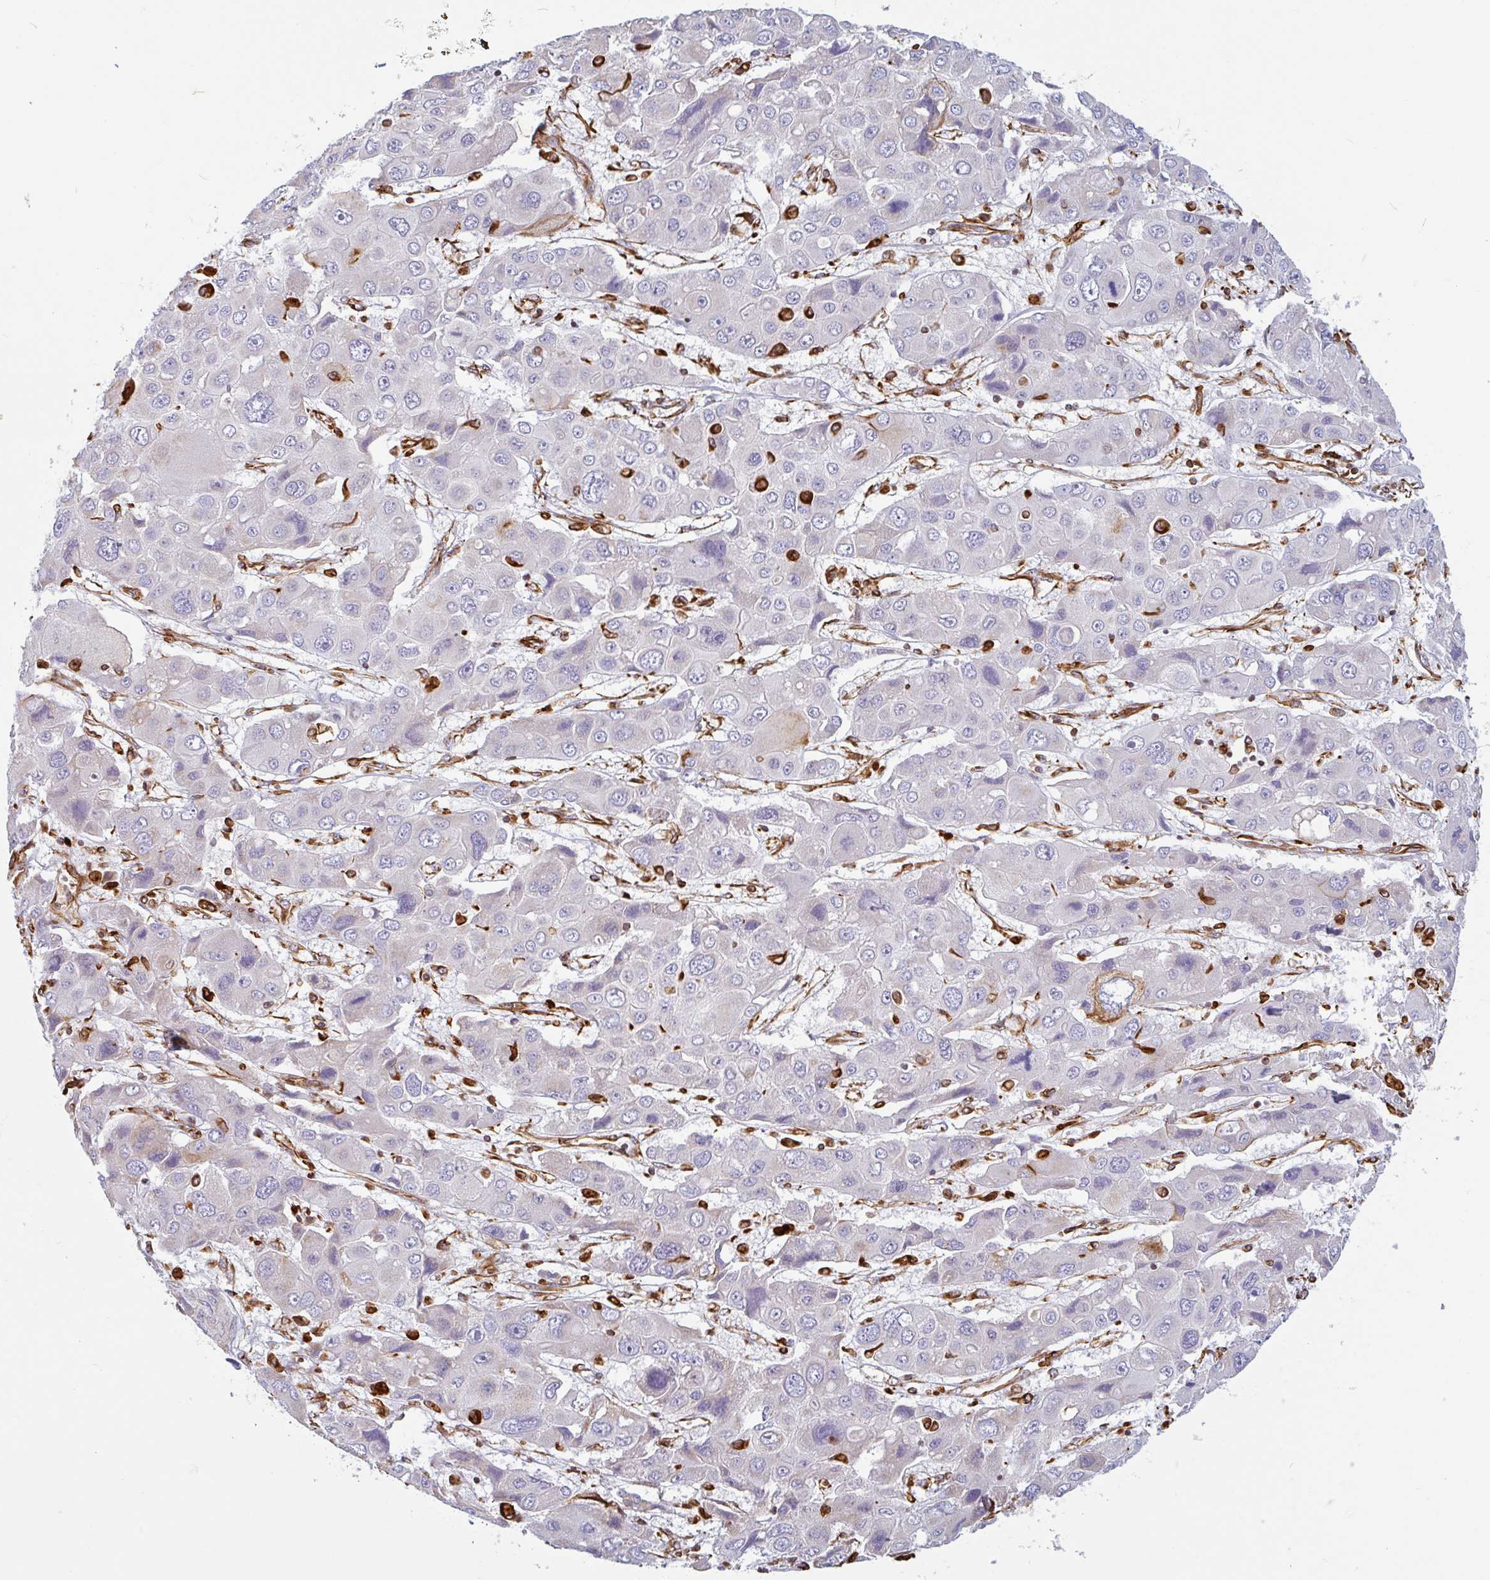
{"staining": {"intensity": "negative", "quantity": "none", "location": "none"}, "tissue": "liver cancer", "cell_type": "Tumor cells", "image_type": "cancer", "snomed": [{"axis": "morphology", "description": "Cholangiocarcinoma"}, {"axis": "topography", "description": "Liver"}], "caption": "Image shows no significant protein staining in tumor cells of liver cancer. (Immunohistochemistry, brightfield microscopy, high magnification).", "gene": "PPFIA1", "patient": {"sex": "male", "age": 67}}